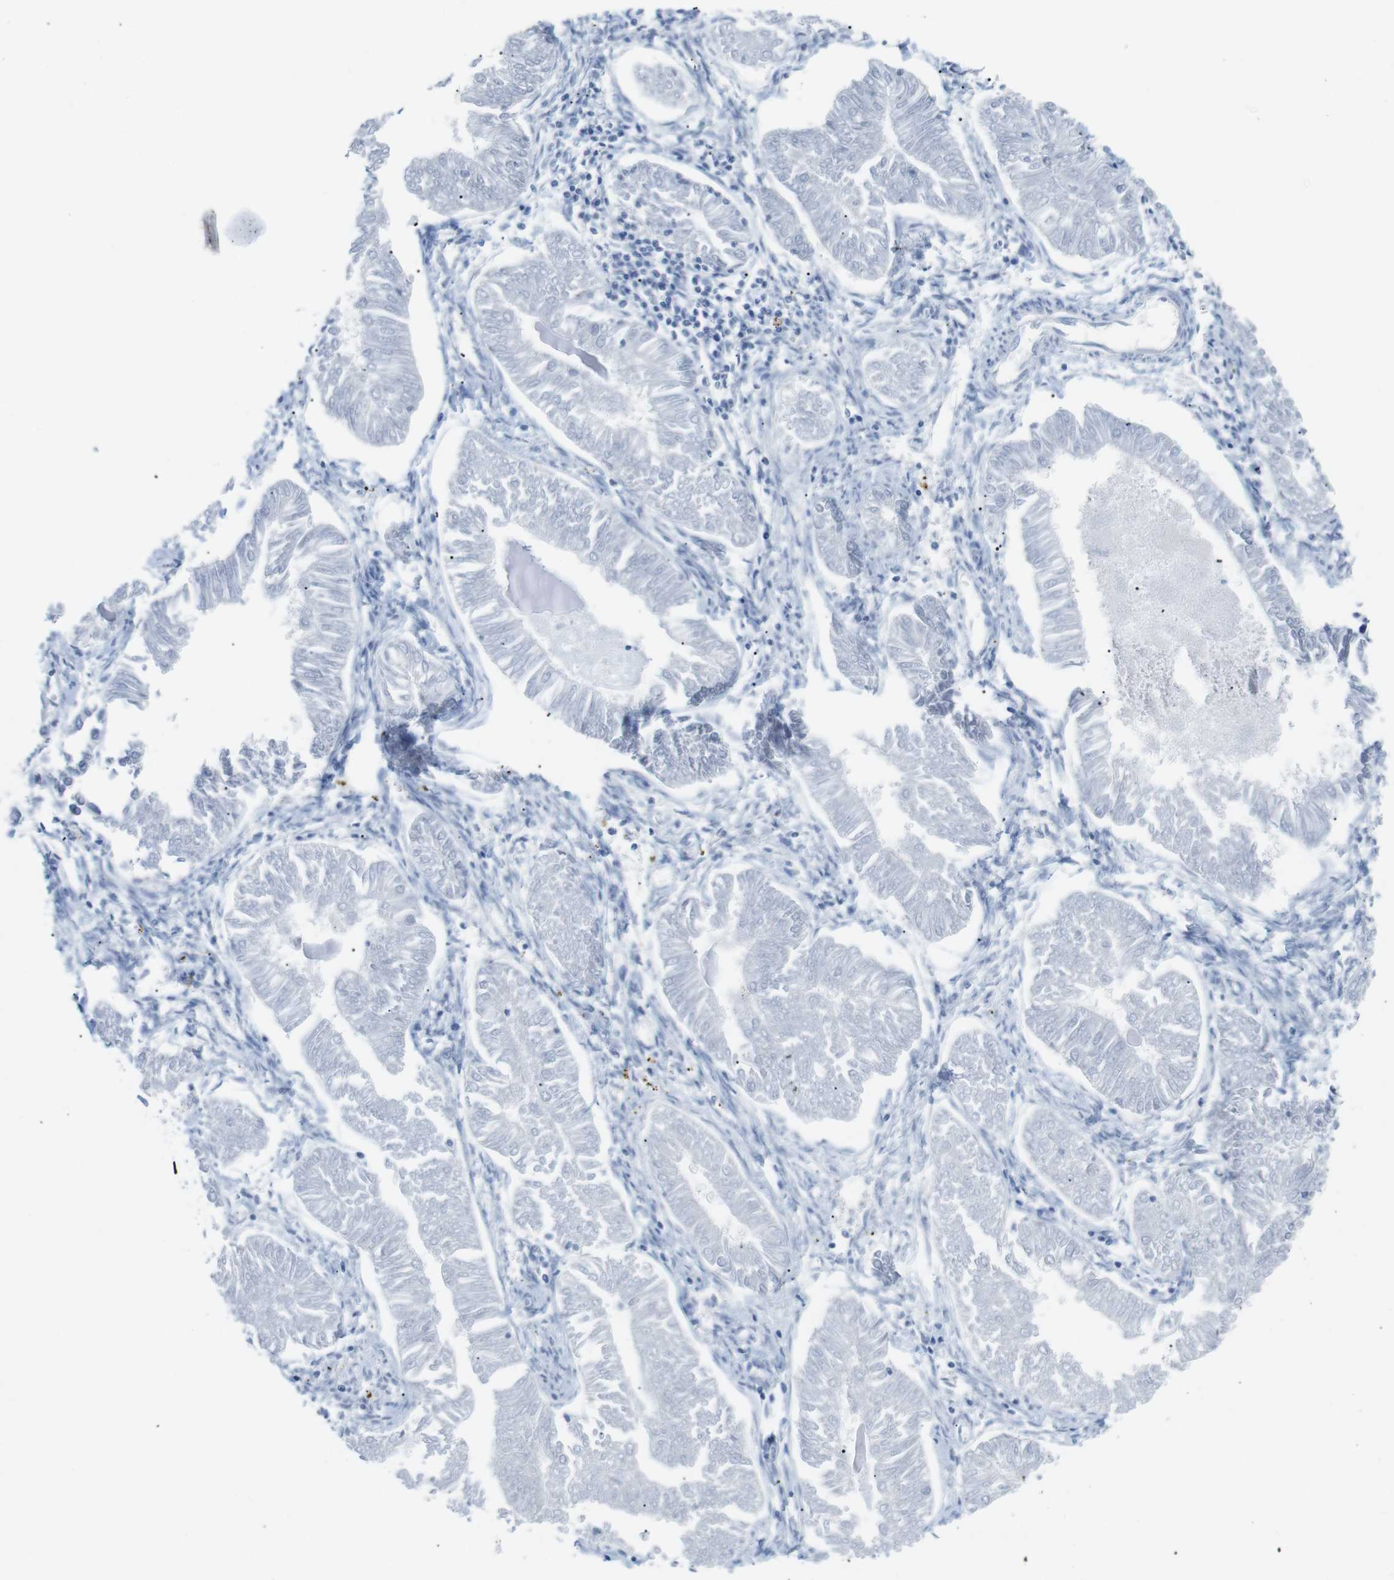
{"staining": {"intensity": "negative", "quantity": "none", "location": "none"}, "tissue": "endometrial cancer", "cell_type": "Tumor cells", "image_type": "cancer", "snomed": [{"axis": "morphology", "description": "Adenocarcinoma, NOS"}, {"axis": "topography", "description": "Endometrium"}], "caption": "Immunohistochemical staining of endometrial cancer demonstrates no significant positivity in tumor cells.", "gene": "HBG2", "patient": {"sex": "female", "age": 53}}